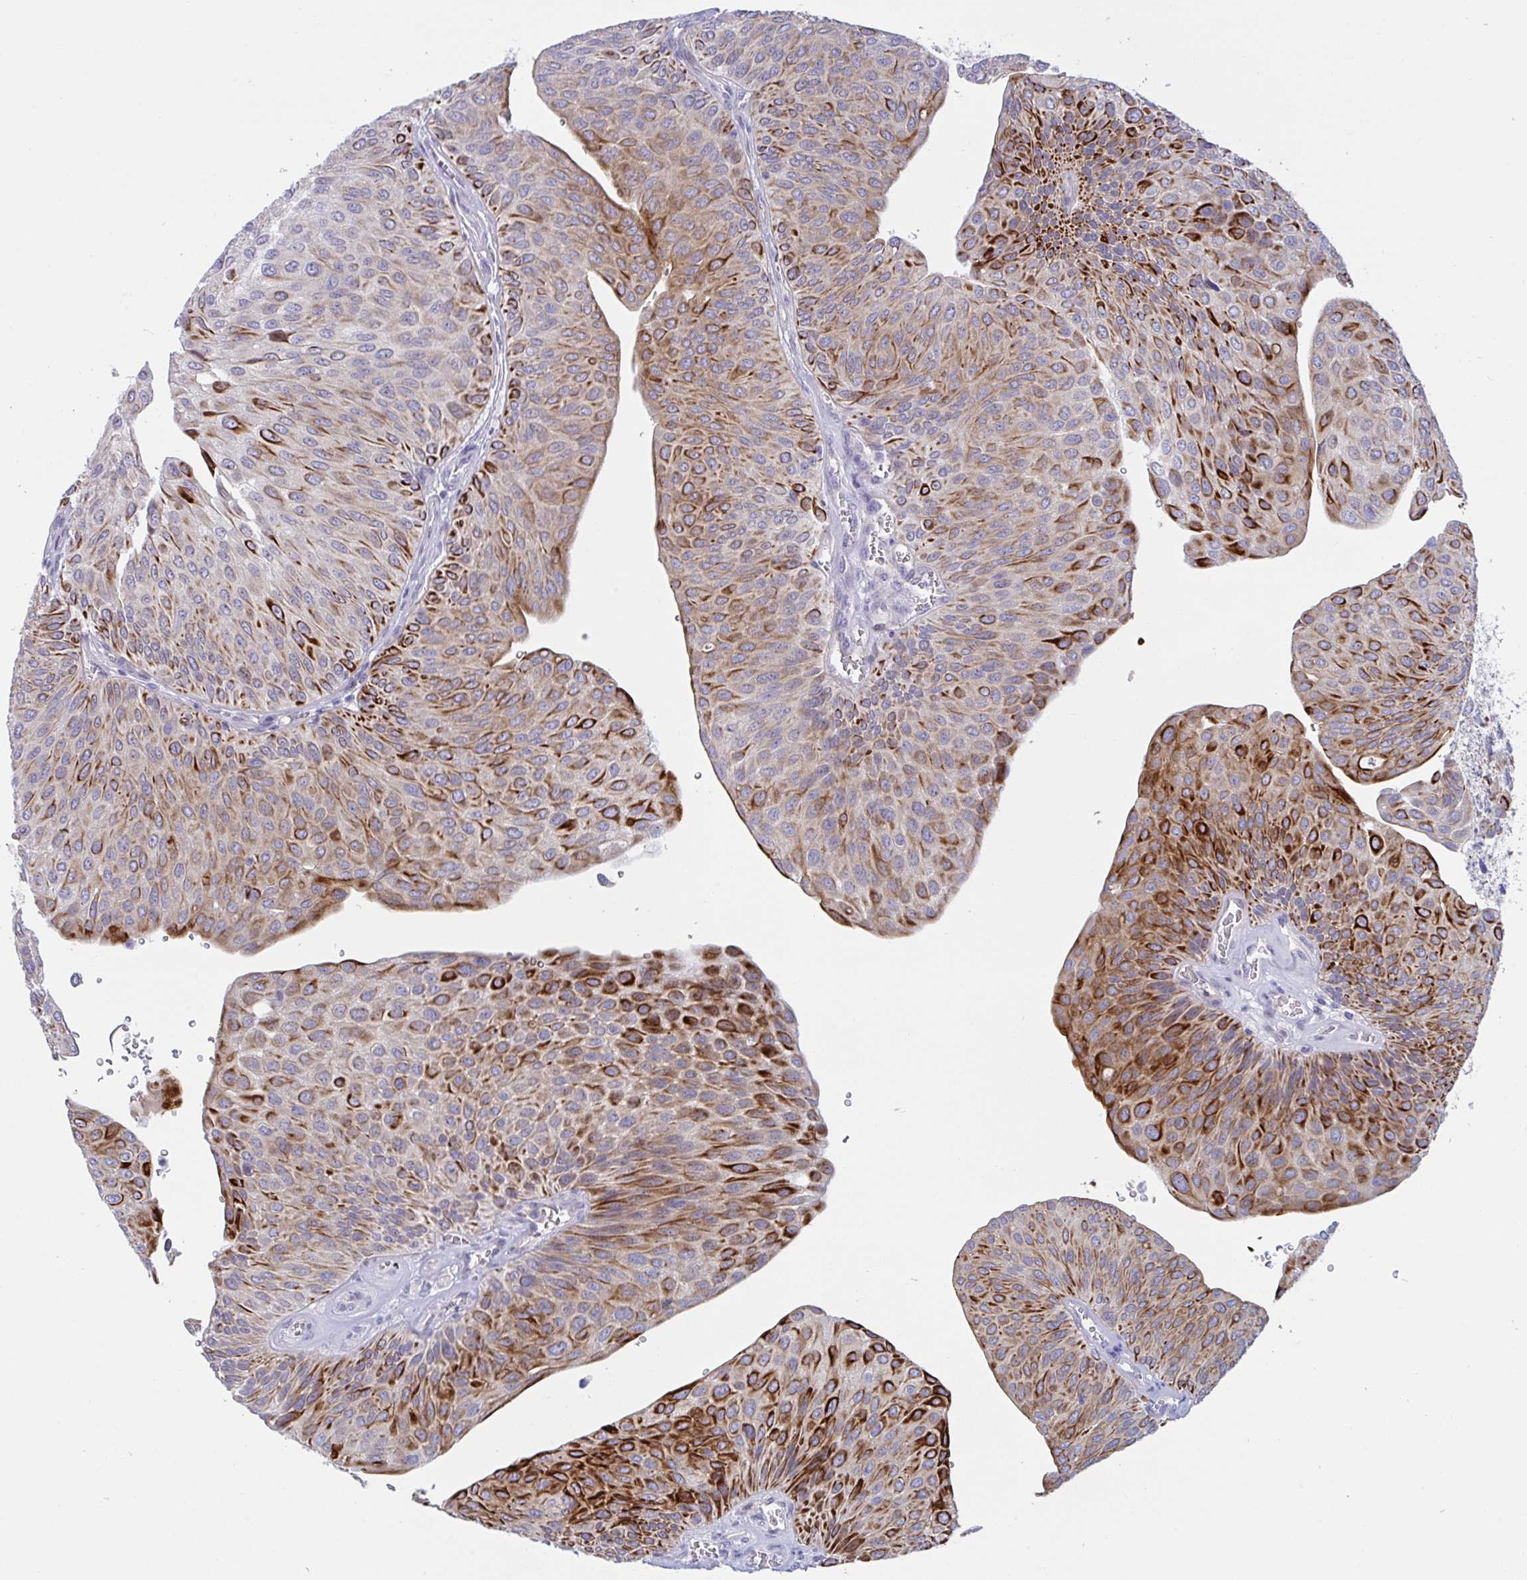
{"staining": {"intensity": "strong", "quantity": "25%-75%", "location": "cytoplasmic/membranous"}, "tissue": "urothelial cancer", "cell_type": "Tumor cells", "image_type": "cancer", "snomed": [{"axis": "morphology", "description": "Urothelial carcinoma, NOS"}, {"axis": "topography", "description": "Urinary bladder"}], "caption": "Urothelial cancer stained with immunohistochemistry (IHC) displays strong cytoplasmic/membranous positivity in about 25%-75% of tumor cells.", "gene": "TAS2R38", "patient": {"sex": "male", "age": 67}}